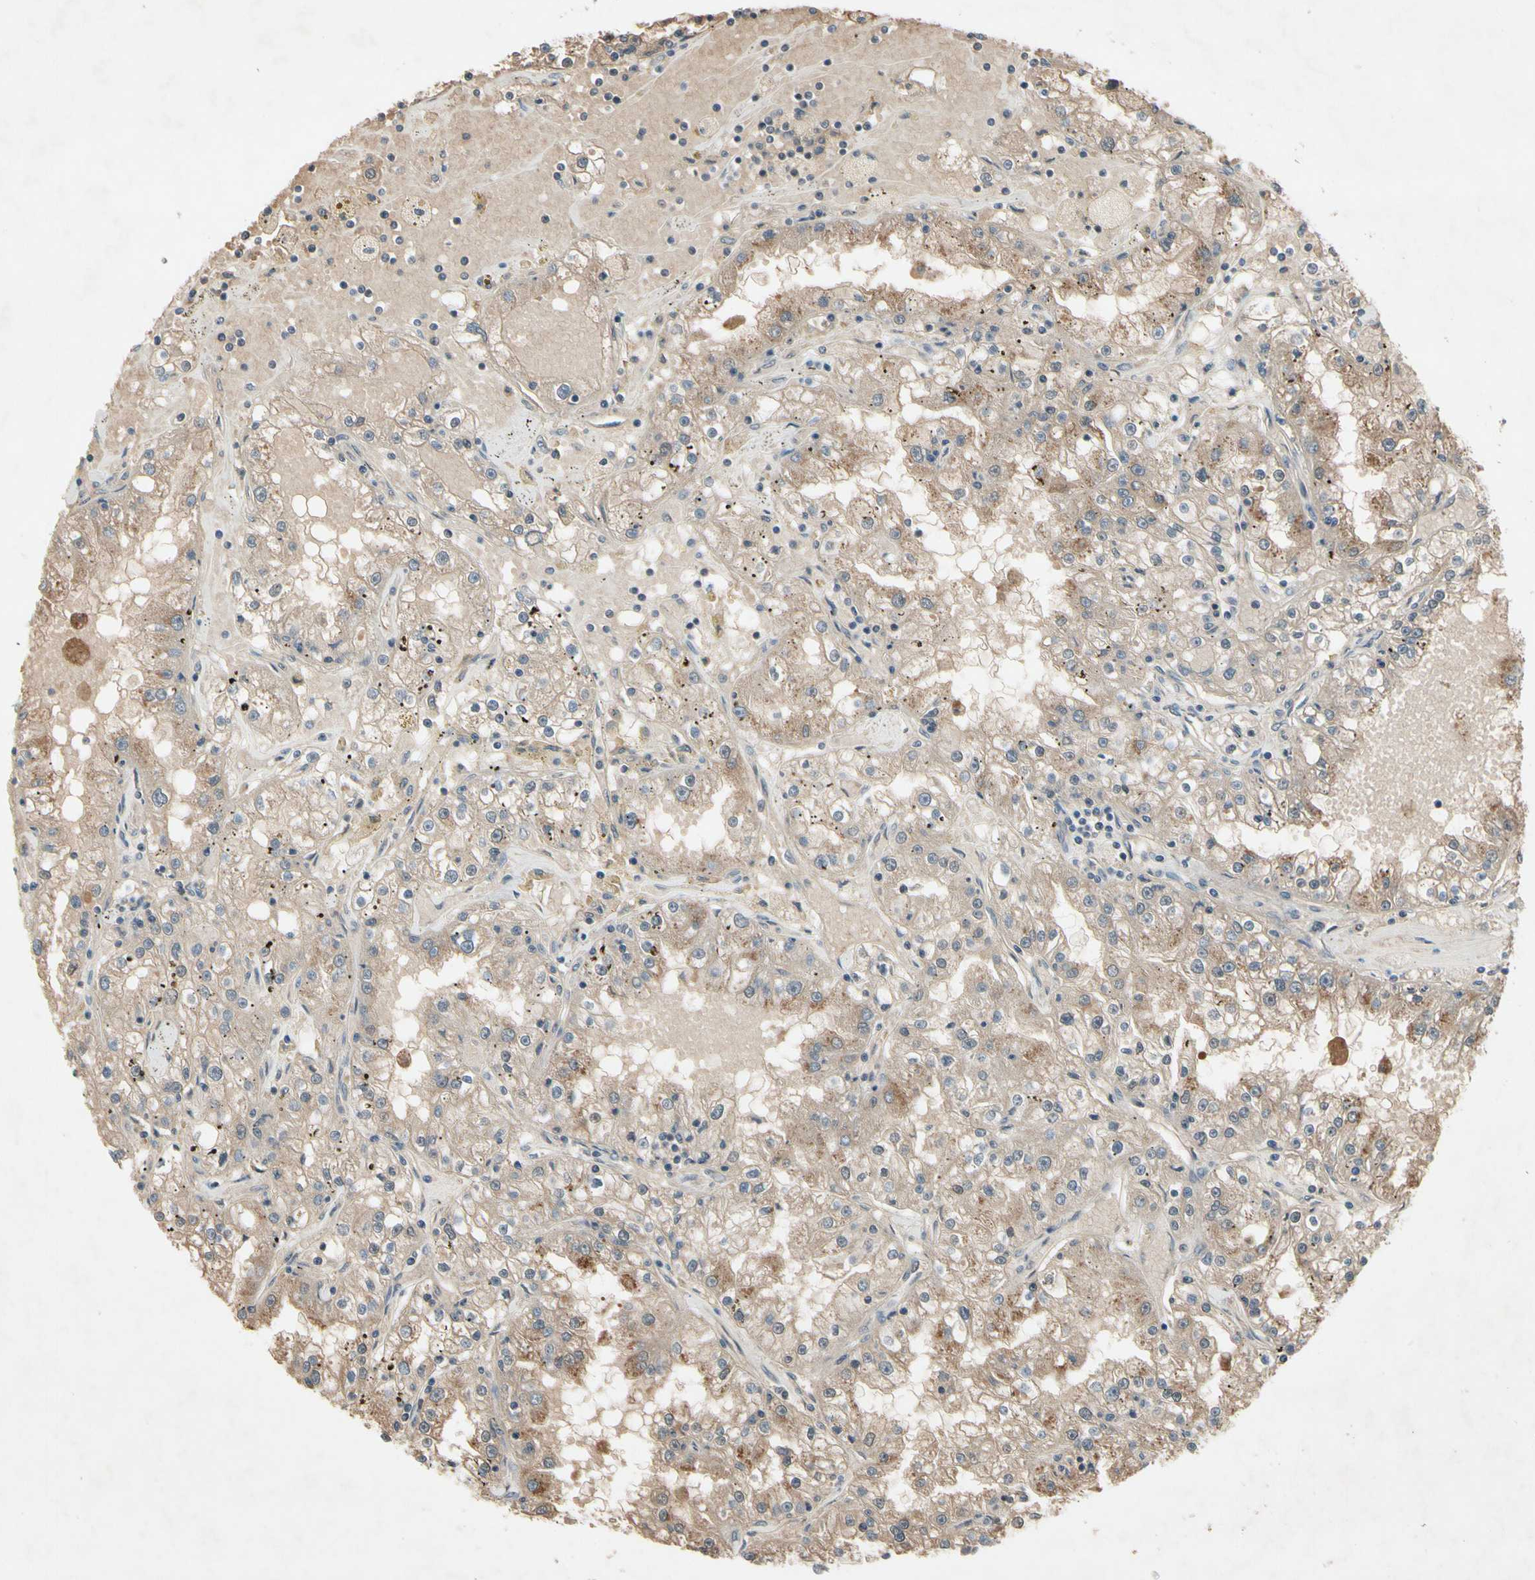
{"staining": {"intensity": "moderate", "quantity": ">75%", "location": "cytoplasmic/membranous"}, "tissue": "renal cancer", "cell_type": "Tumor cells", "image_type": "cancer", "snomed": [{"axis": "morphology", "description": "Adenocarcinoma, NOS"}, {"axis": "topography", "description": "Kidney"}], "caption": "Adenocarcinoma (renal) tissue displays moderate cytoplasmic/membranous positivity in approximately >75% of tumor cells, visualized by immunohistochemistry.", "gene": "NSF", "patient": {"sex": "male", "age": 56}}